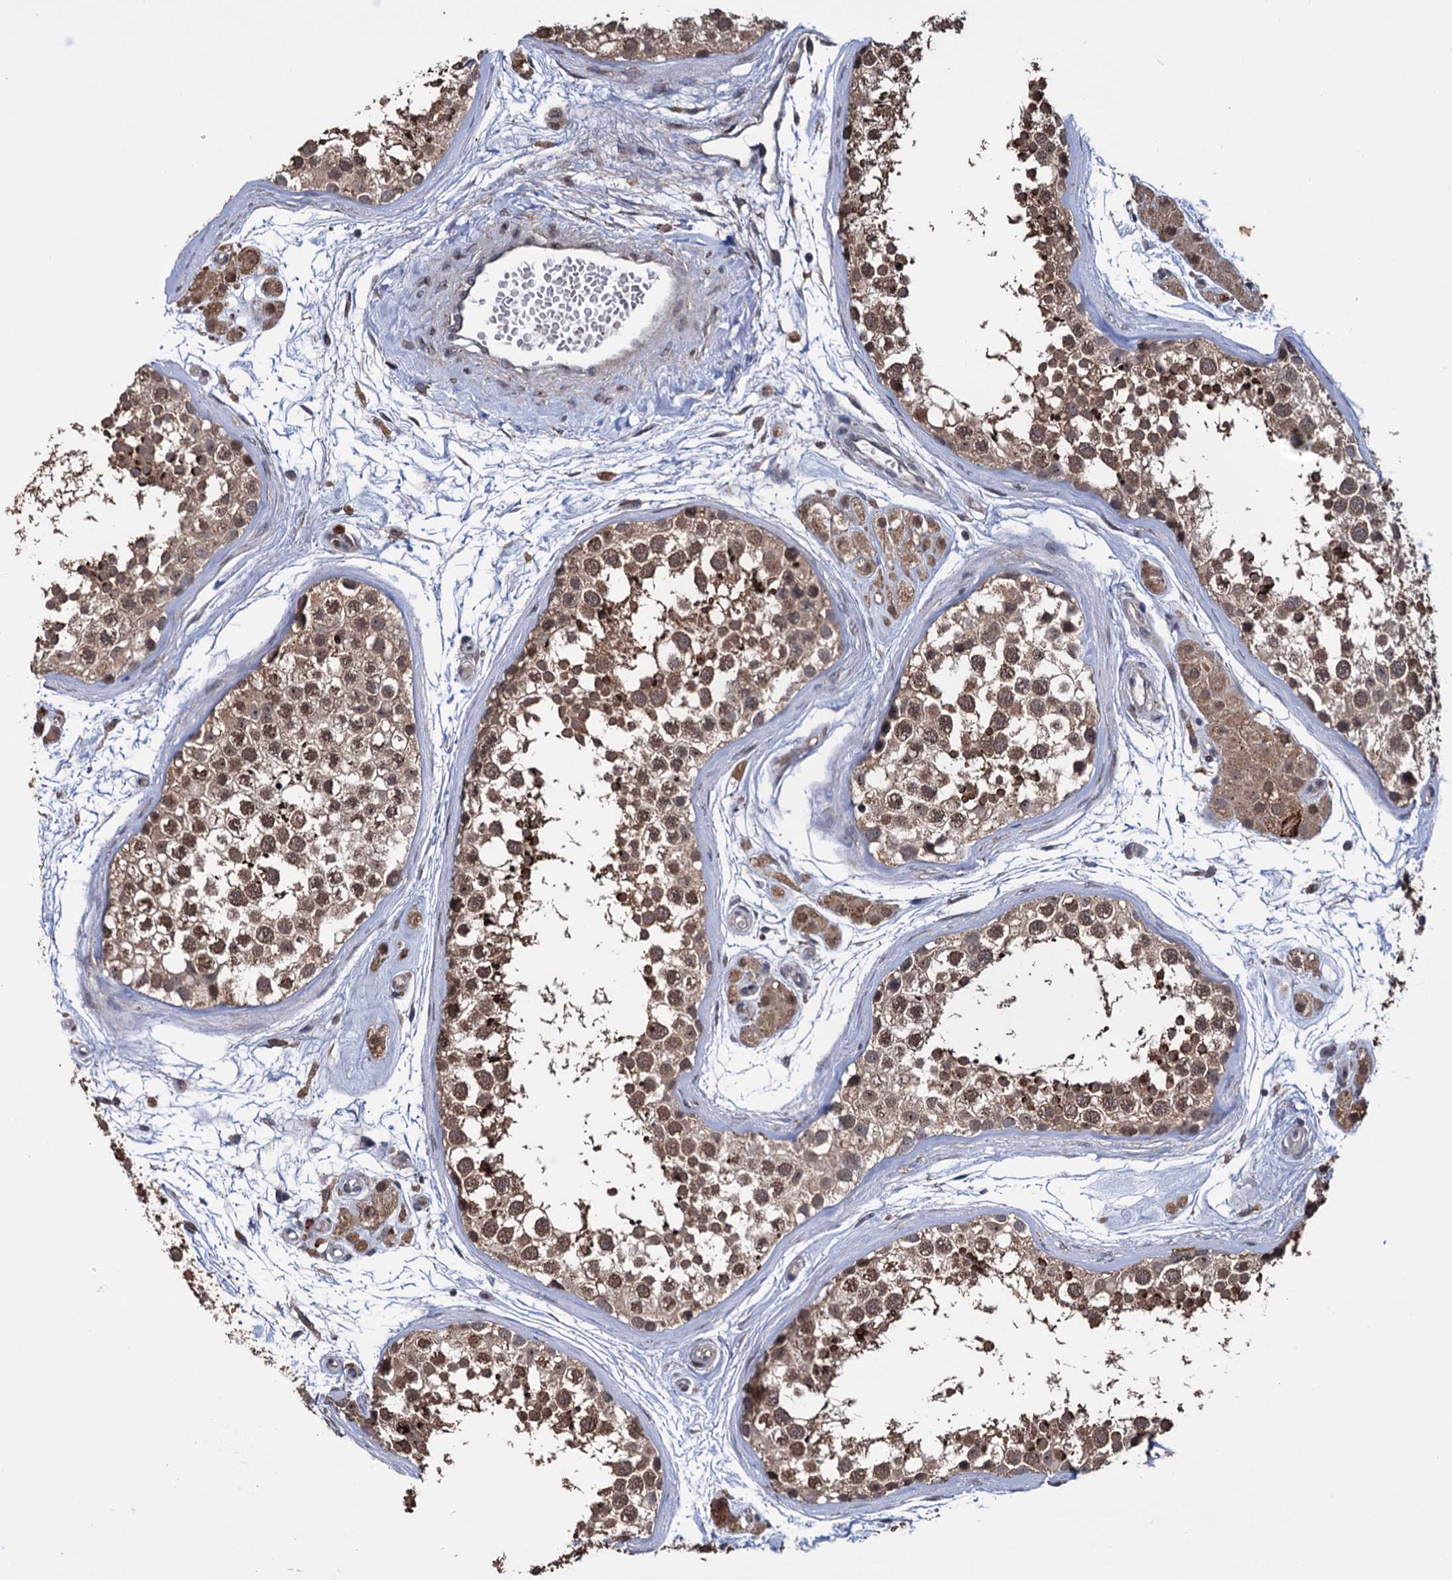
{"staining": {"intensity": "moderate", "quantity": ">75%", "location": "cytoplasmic/membranous"}, "tissue": "testis", "cell_type": "Cells in seminiferous ducts", "image_type": "normal", "snomed": [{"axis": "morphology", "description": "Normal tissue, NOS"}, {"axis": "topography", "description": "Testis"}], "caption": "This photomicrograph shows unremarkable testis stained with IHC to label a protein in brown. The cytoplasmic/membranous of cells in seminiferous ducts show moderate positivity for the protein. Nuclei are counter-stained blue.", "gene": "TBC1D12", "patient": {"sex": "male", "age": 56}}